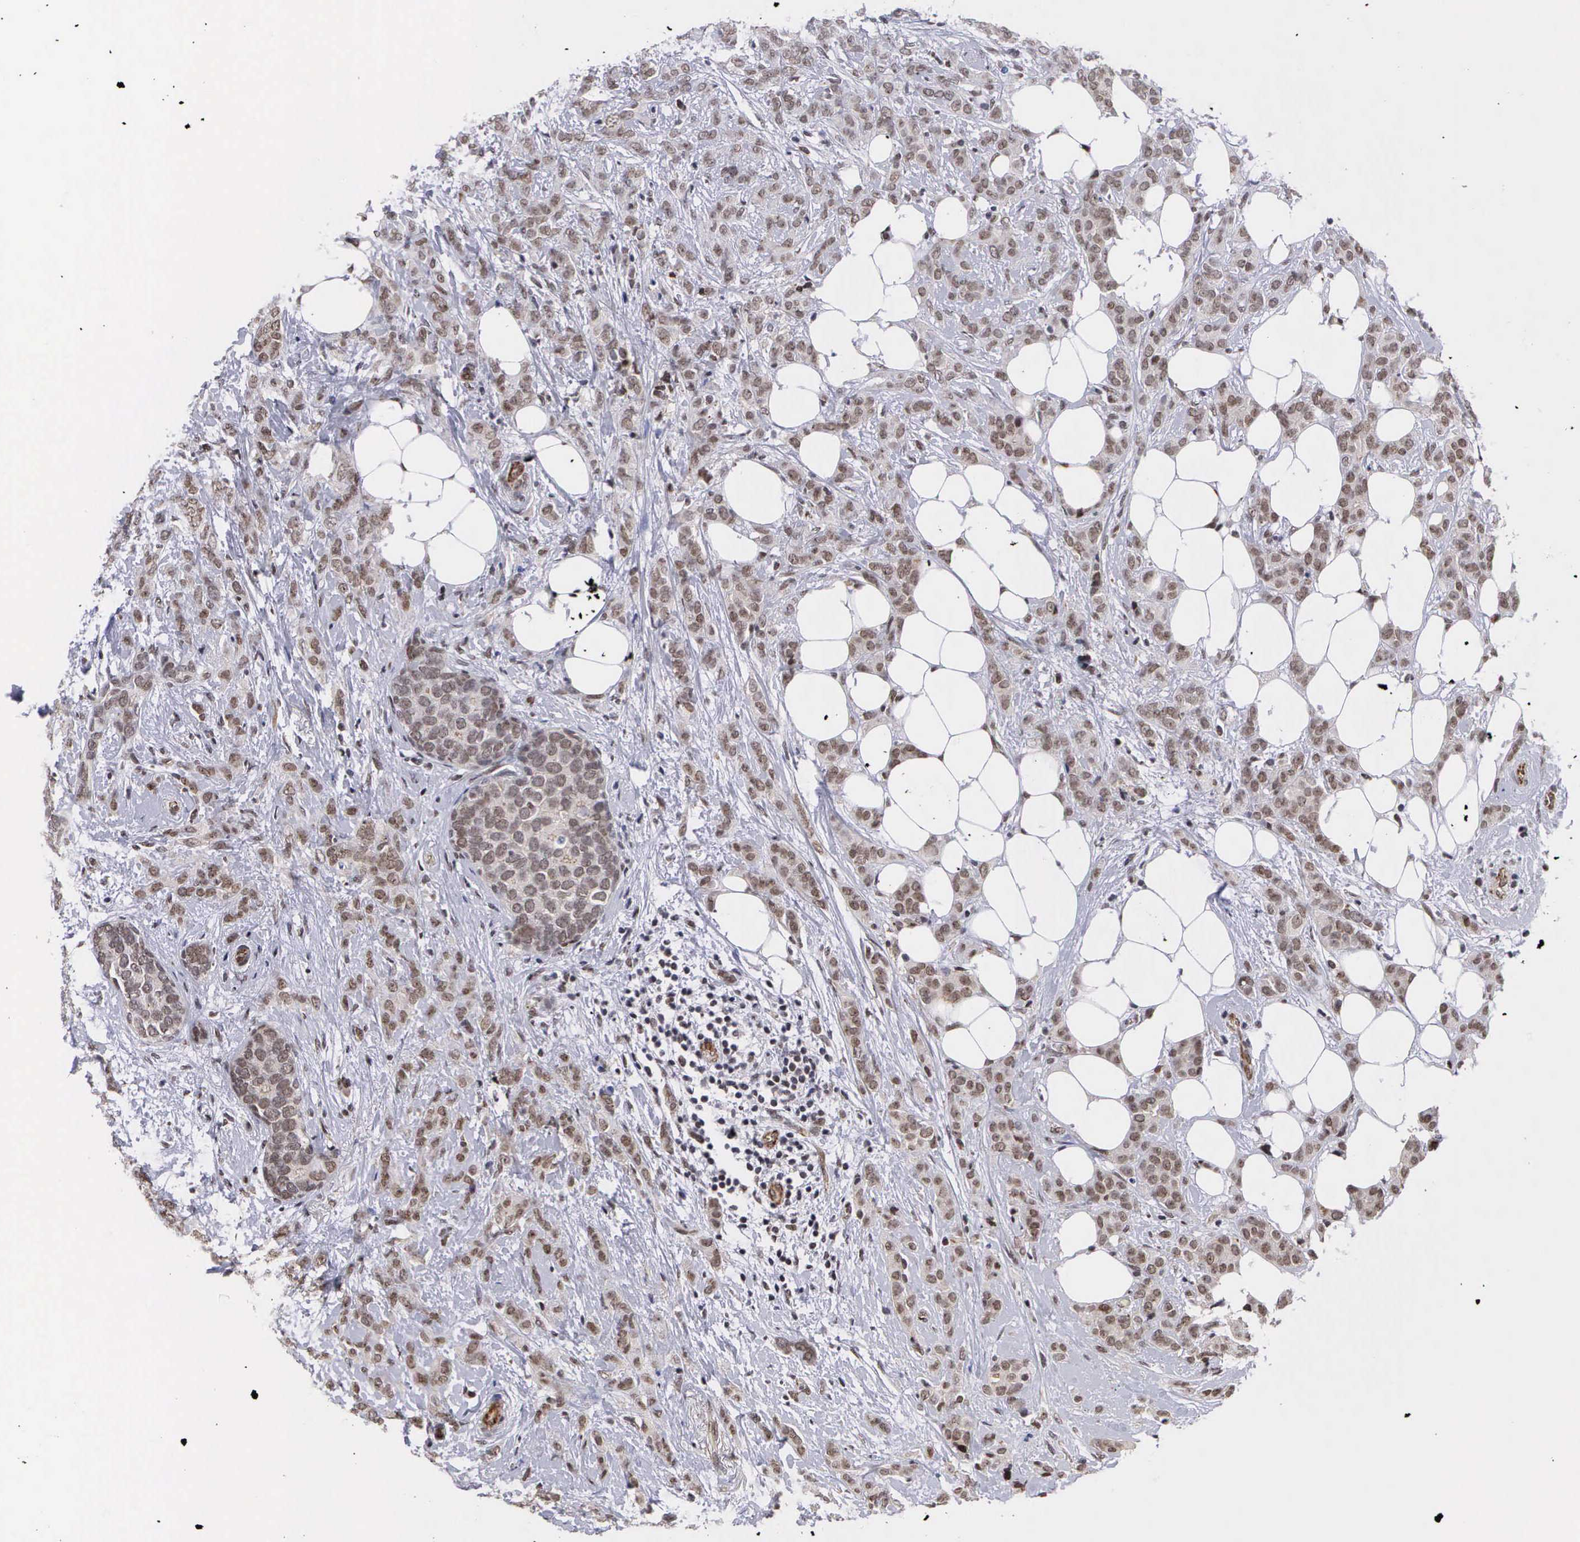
{"staining": {"intensity": "moderate", "quantity": ">75%", "location": "nuclear"}, "tissue": "breast cancer", "cell_type": "Tumor cells", "image_type": "cancer", "snomed": [{"axis": "morphology", "description": "Duct carcinoma"}, {"axis": "topography", "description": "Breast"}], "caption": "Tumor cells show medium levels of moderate nuclear staining in about >75% of cells in invasive ductal carcinoma (breast).", "gene": "MORC2", "patient": {"sex": "female", "age": 53}}